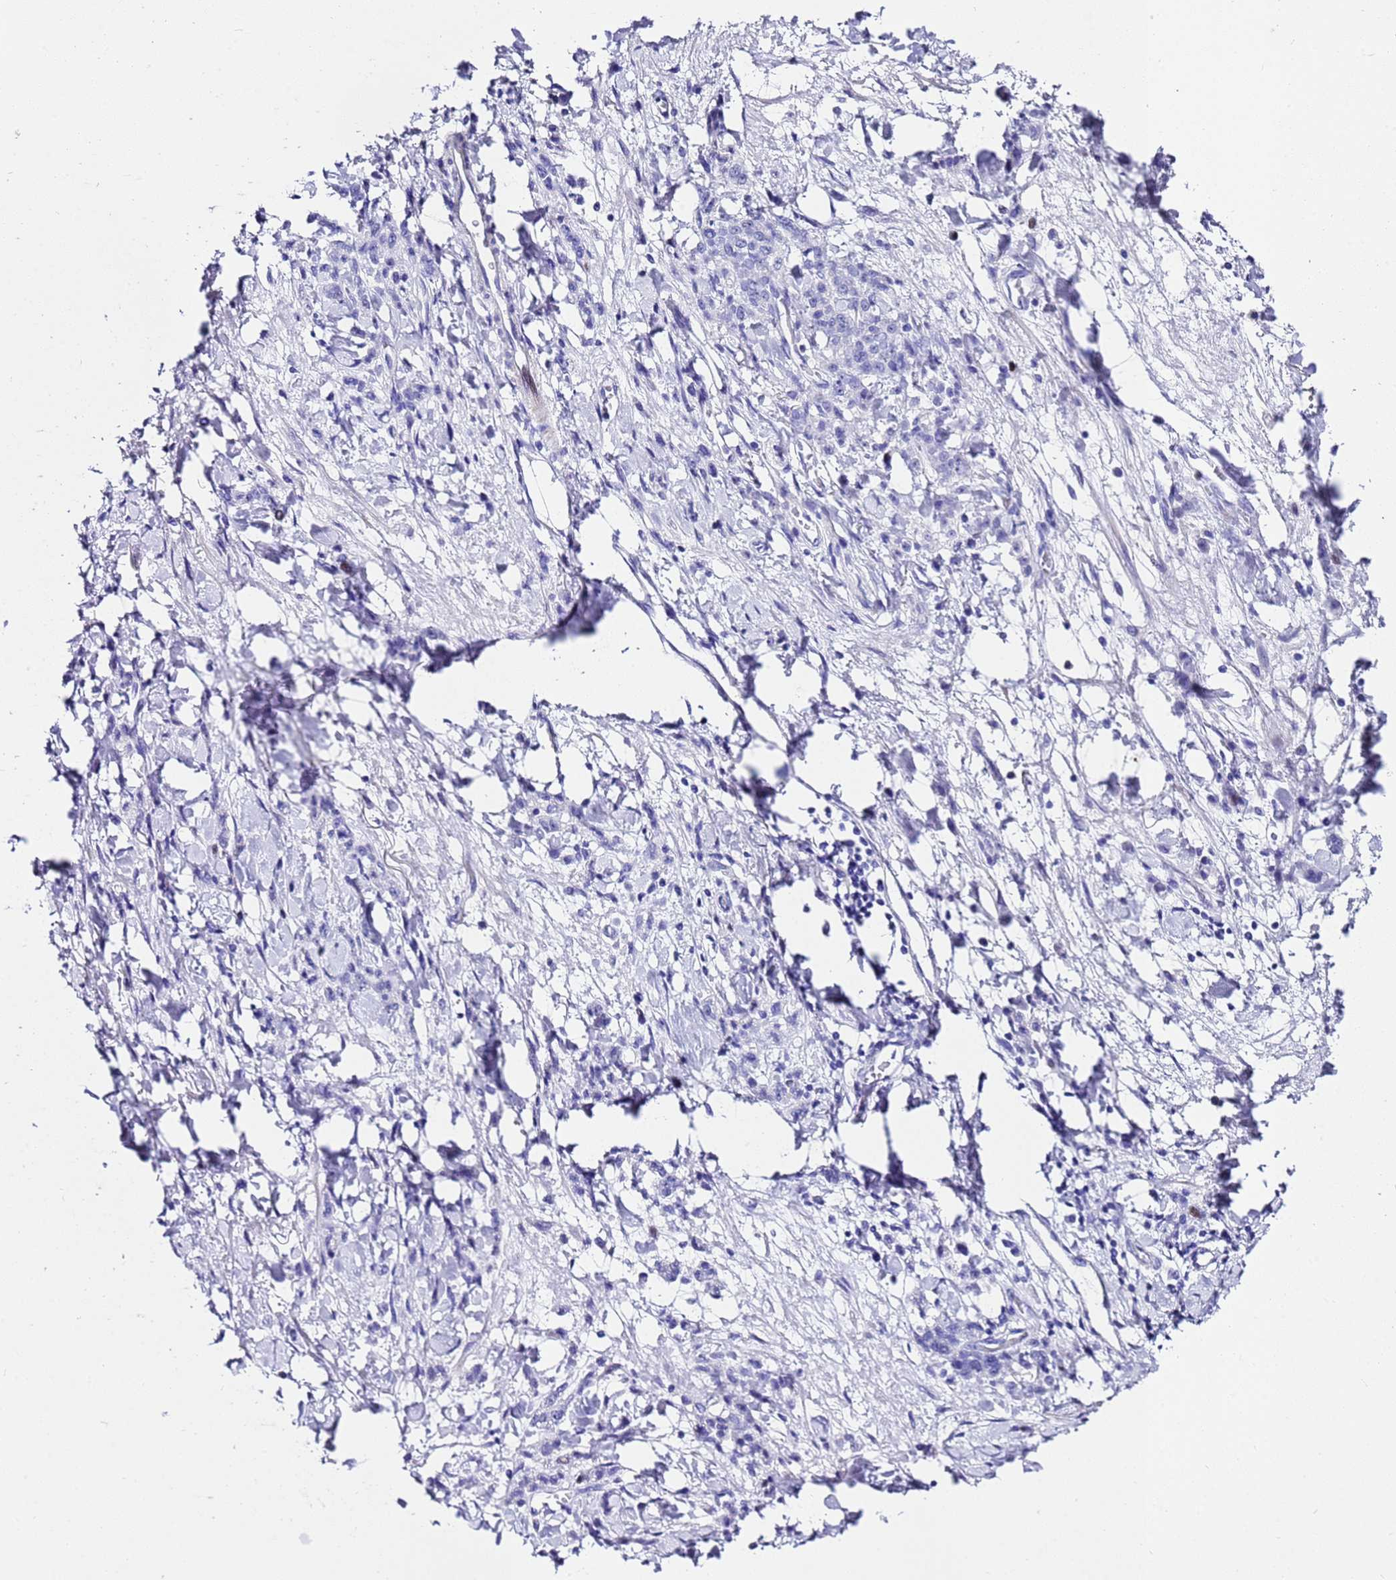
{"staining": {"intensity": "negative", "quantity": "none", "location": "none"}, "tissue": "stomach cancer", "cell_type": "Tumor cells", "image_type": "cancer", "snomed": [{"axis": "morphology", "description": "Normal tissue, NOS"}, {"axis": "morphology", "description": "Adenocarcinoma, NOS"}, {"axis": "topography", "description": "Stomach"}], "caption": "Immunohistochemical staining of stomach cancer (adenocarcinoma) demonstrates no significant staining in tumor cells.", "gene": "UGT2B10", "patient": {"sex": "male", "age": 82}}